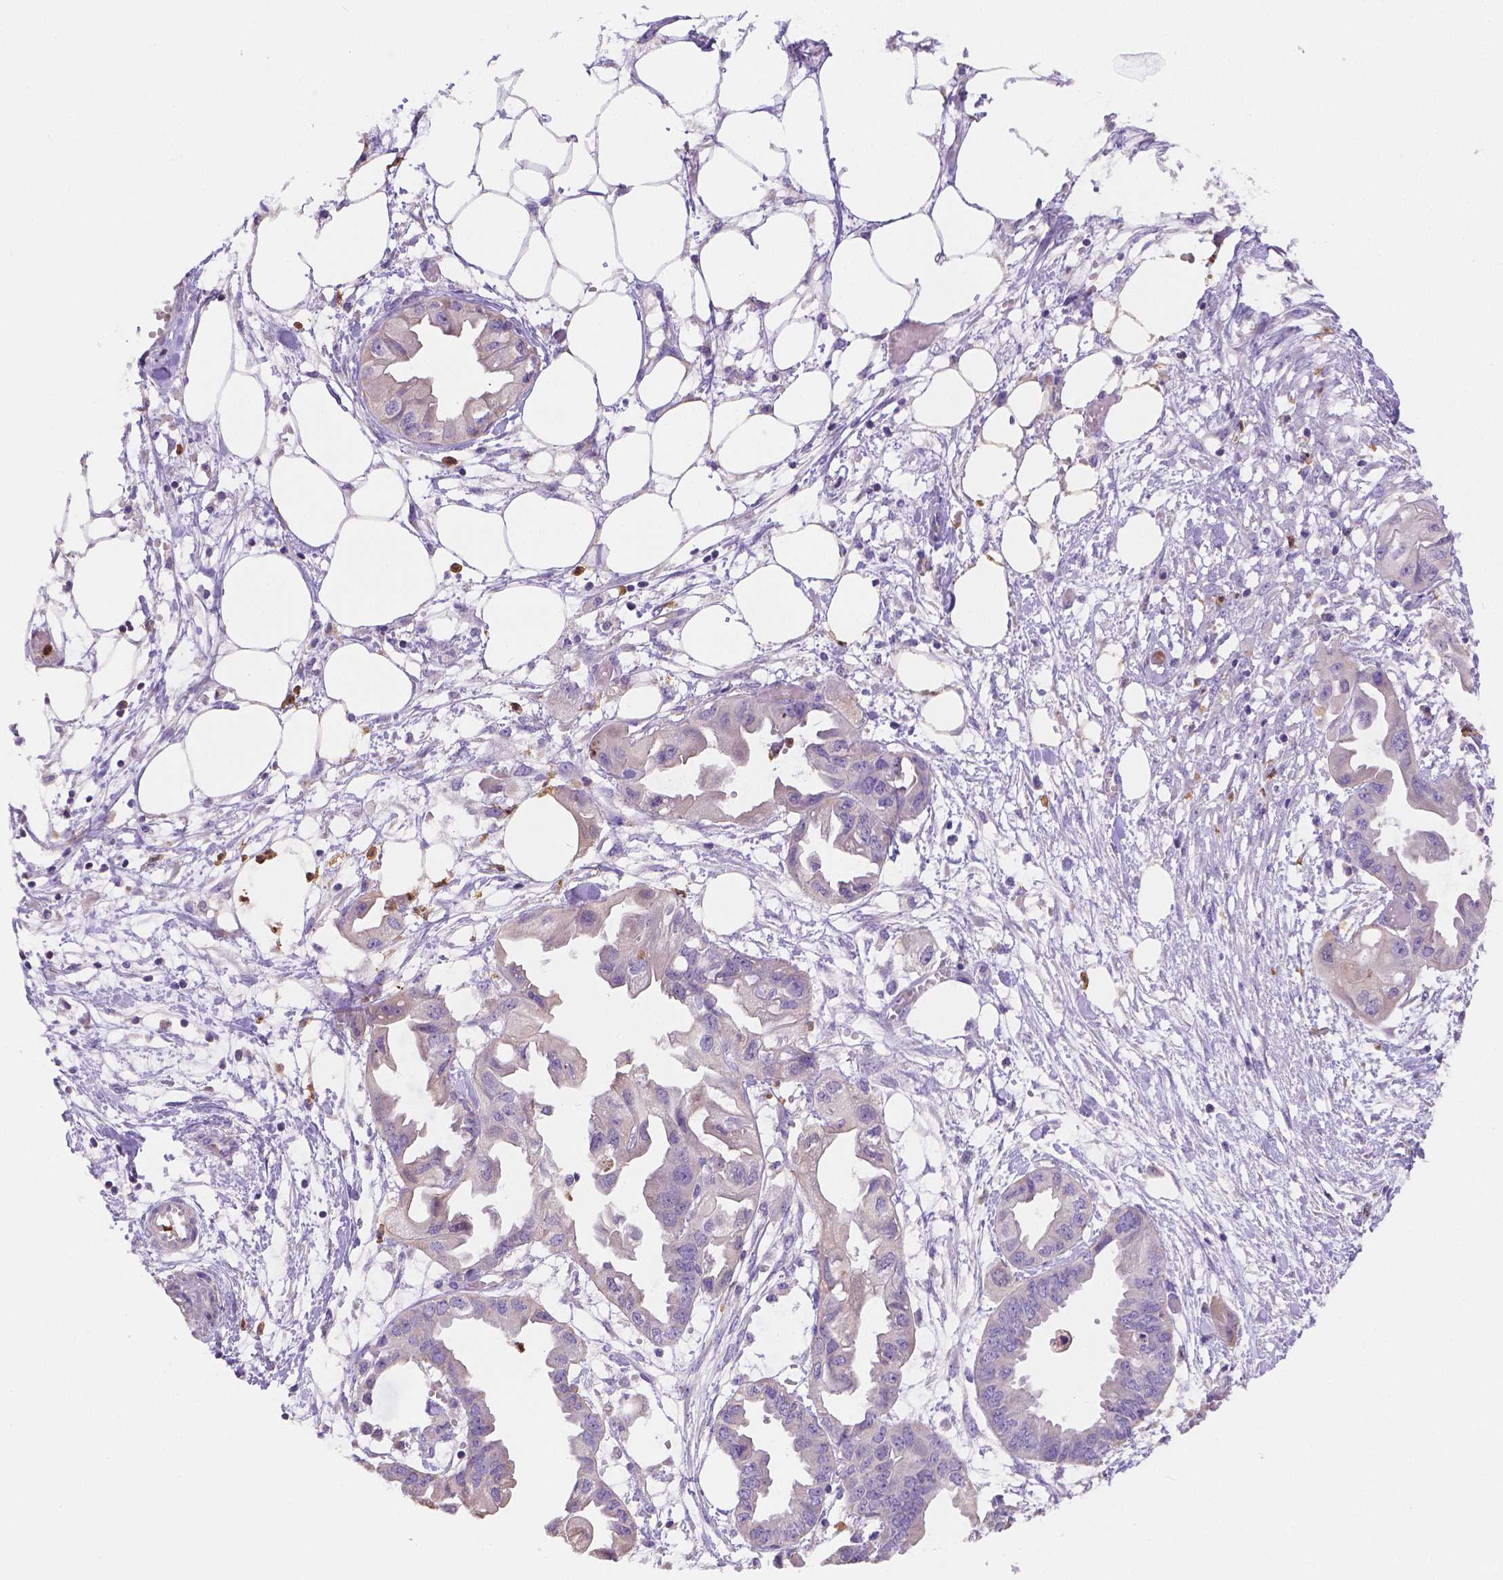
{"staining": {"intensity": "negative", "quantity": "none", "location": "none"}, "tissue": "endometrial cancer", "cell_type": "Tumor cells", "image_type": "cancer", "snomed": [{"axis": "morphology", "description": "Adenocarcinoma, NOS"}, {"axis": "morphology", "description": "Adenocarcinoma, metastatic, NOS"}, {"axis": "topography", "description": "Adipose tissue"}, {"axis": "topography", "description": "Endometrium"}], "caption": "Human metastatic adenocarcinoma (endometrial) stained for a protein using immunohistochemistry (IHC) reveals no positivity in tumor cells.", "gene": "NXPE2", "patient": {"sex": "female", "age": 67}}